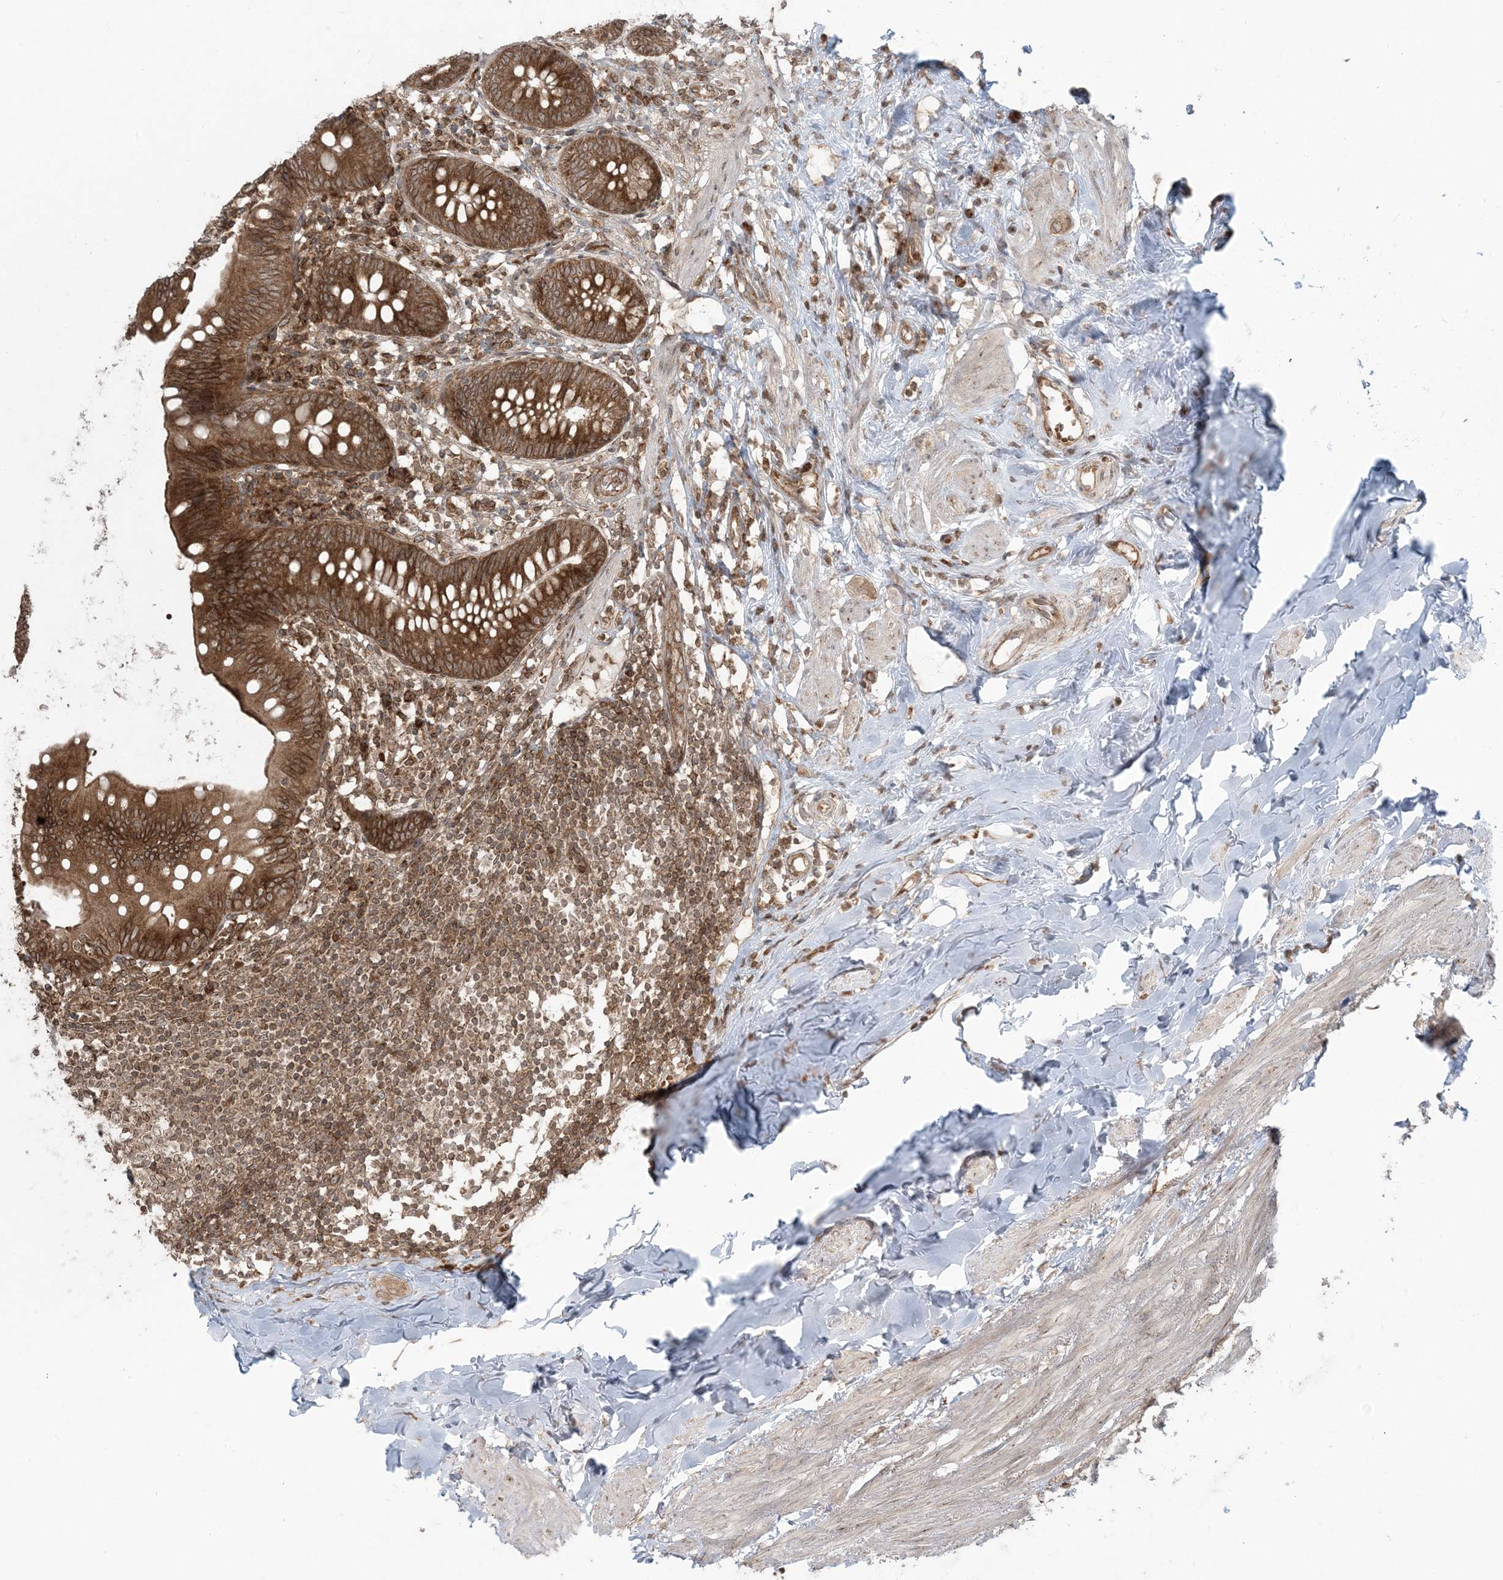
{"staining": {"intensity": "strong", "quantity": ">75%", "location": "cytoplasmic/membranous"}, "tissue": "appendix", "cell_type": "Glandular cells", "image_type": "normal", "snomed": [{"axis": "morphology", "description": "Normal tissue, NOS"}, {"axis": "topography", "description": "Appendix"}], "caption": "DAB (3,3'-diaminobenzidine) immunohistochemical staining of unremarkable human appendix shows strong cytoplasmic/membranous protein staining in about >75% of glandular cells.", "gene": "DDX19B", "patient": {"sex": "female", "age": 62}}